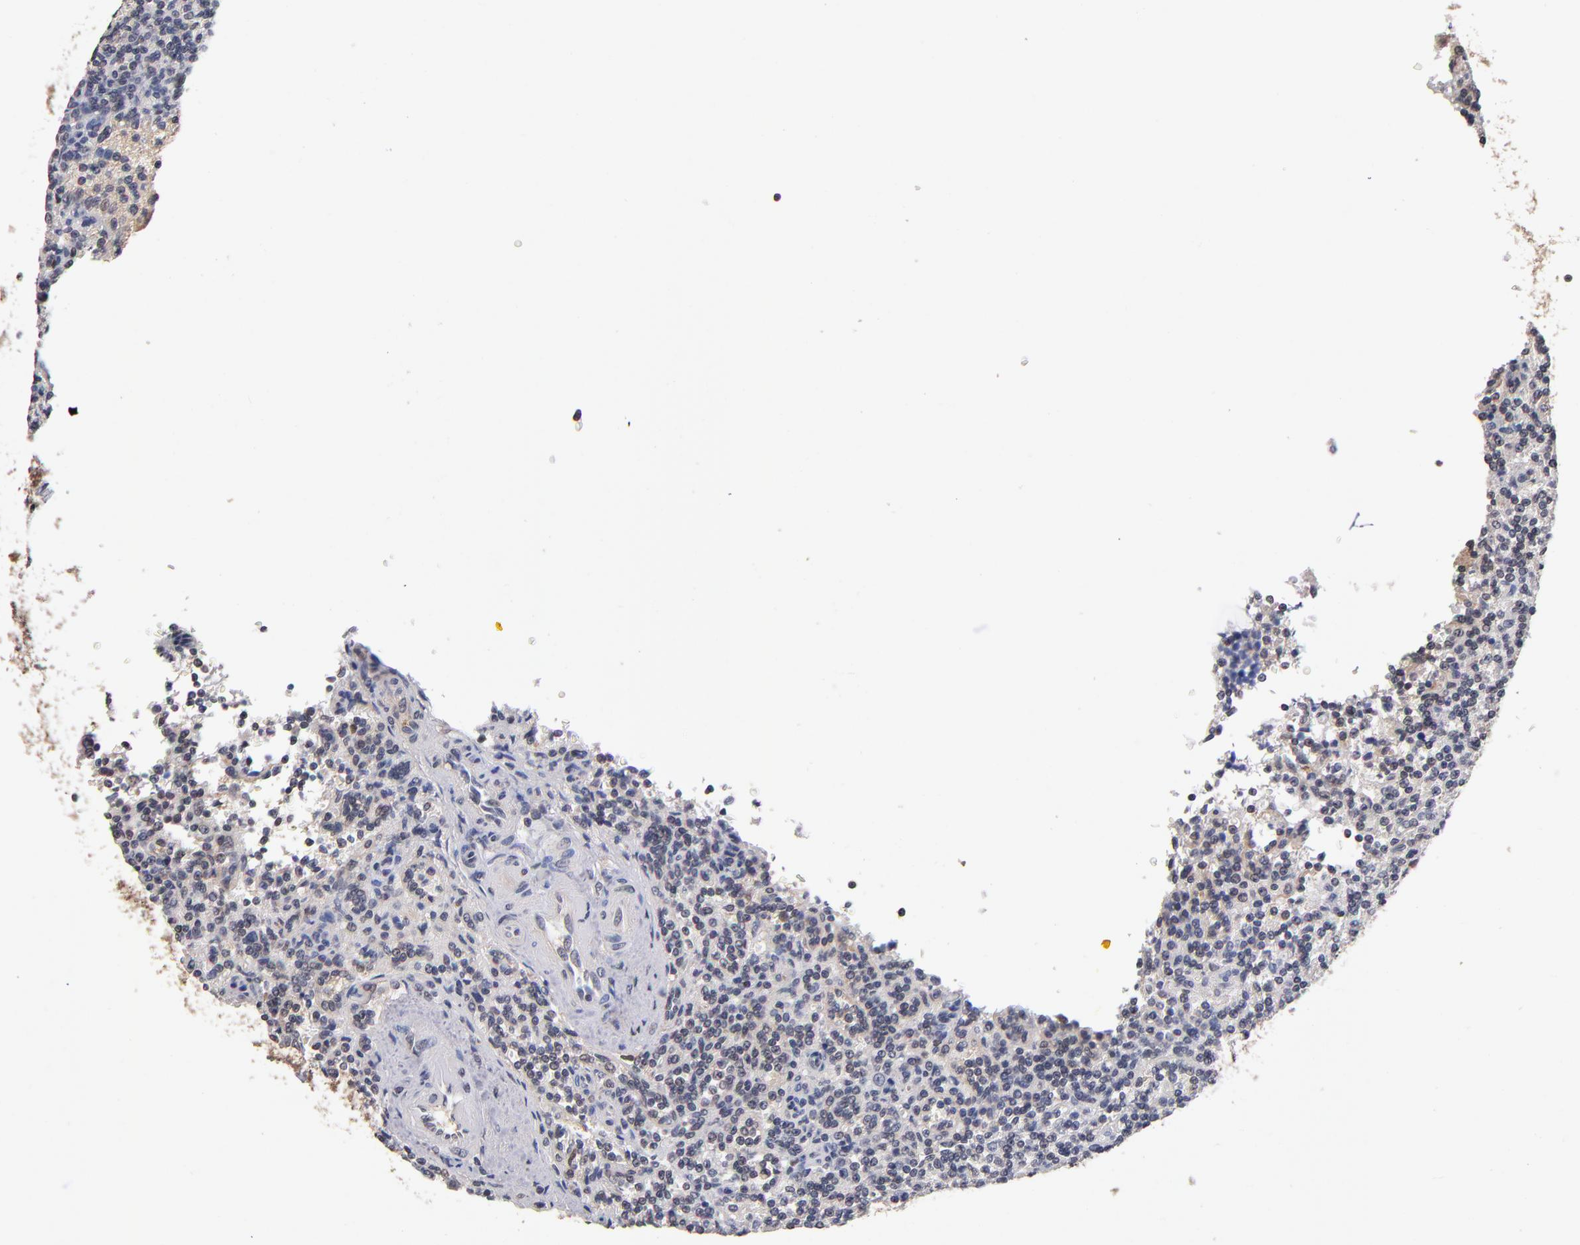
{"staining": {"intensity": "weak", "quantity": "<25%", "location": "cytoplasmic/membranous"}, "tissue": "lymphoma", "cell_type": "Tumor cells", "image_type": "cancer", "snomed": [{"axis": "morphology", "description": "Malignant lymphoma, non-Hodgkin's type, Low grade"}, {"axis": "topography", "description": "Spleen"}], "caption": "Human low-grade malignant lymphoma, non-Hodgkin's type stained for a protein using immunohistochemistry (IHC) displays no expression in tumor cells.", "gene": "PSMD10", "patient": {"sex": "male", "age": 73}}